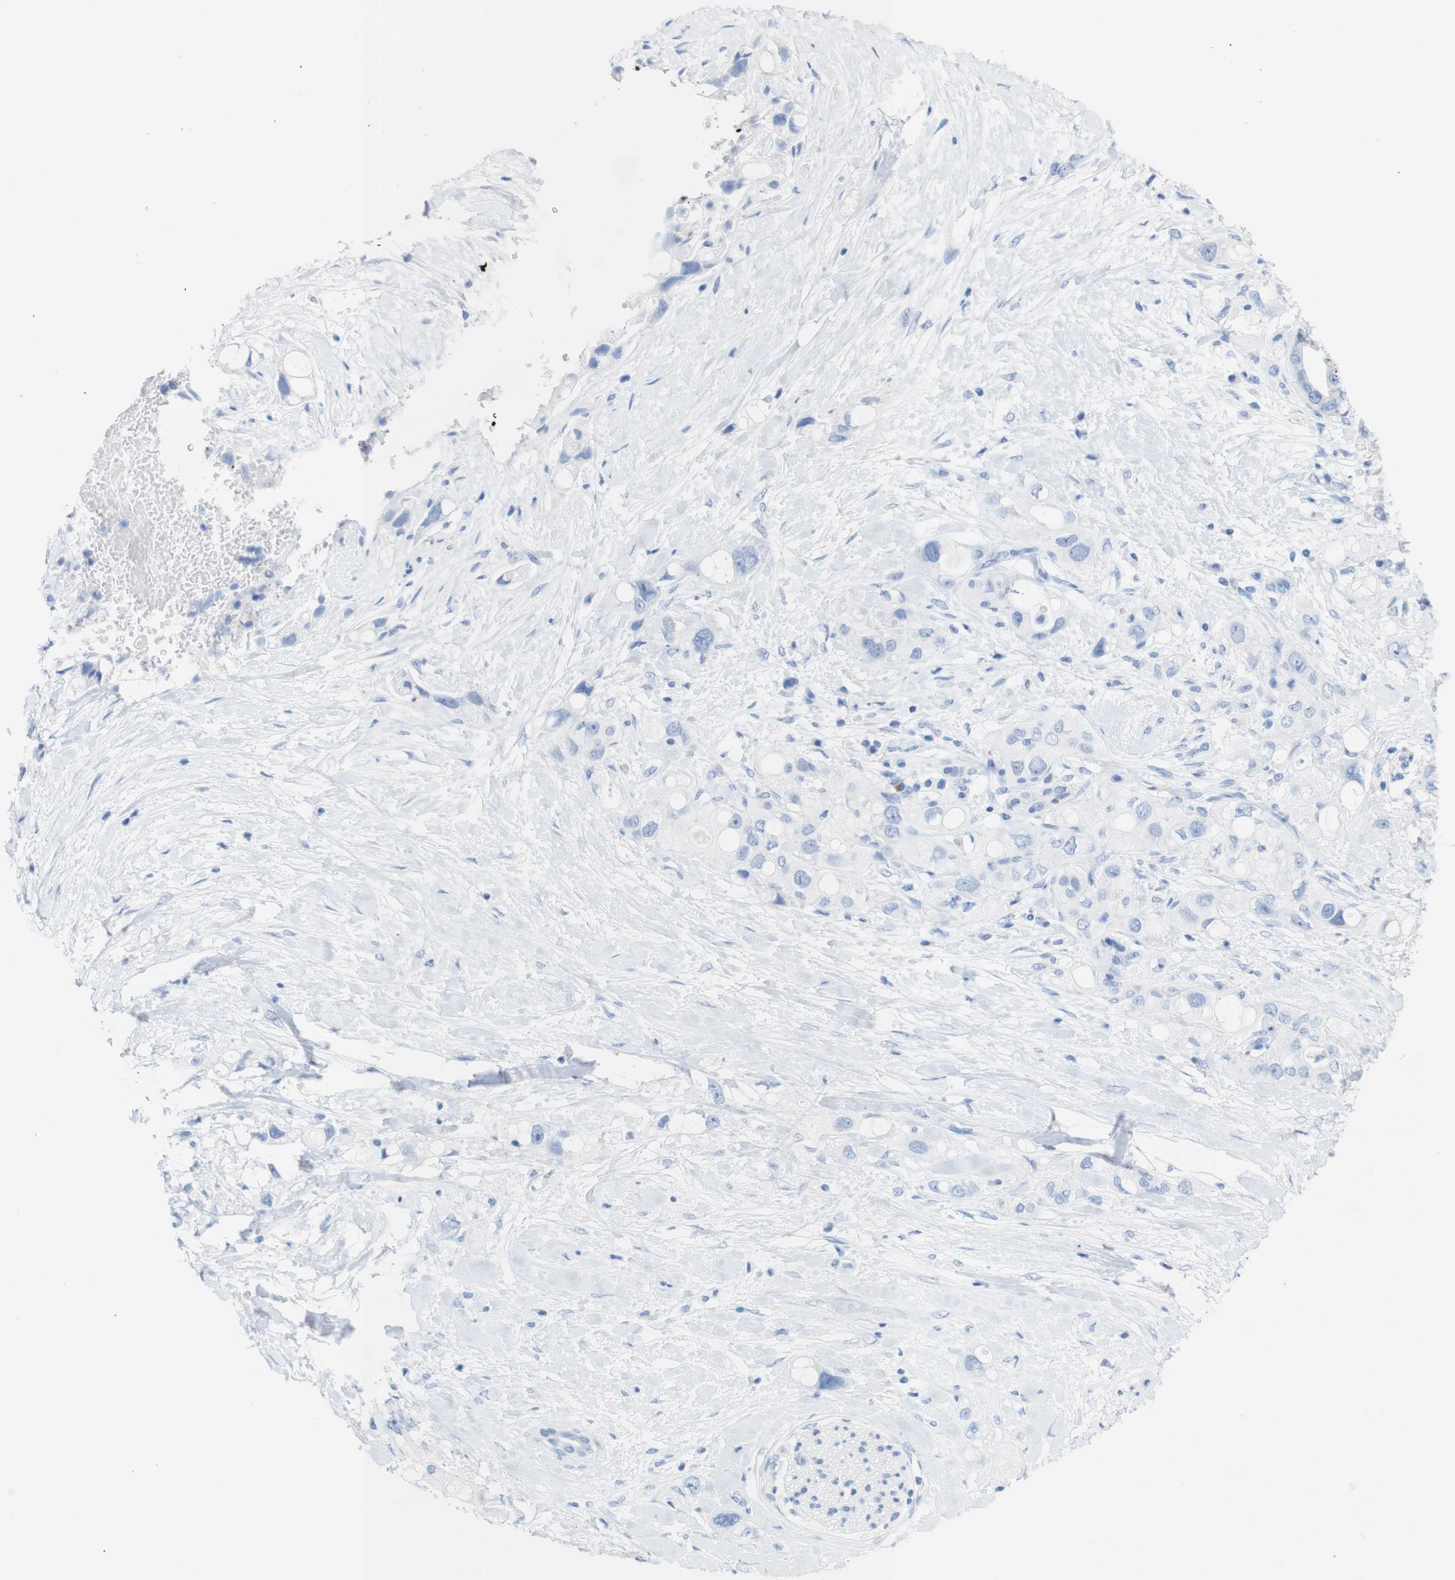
{"staining": {"intensity": "negative", "quantity": "none", "location": "none"}, "tissue": "pancreatic cancer", "cell_type": "Tumor cells", "image_type": "cancer", "snomed": [{"axis": "morphology", "description": "Adenocarcinoma, NOS"}, {"axis": "topography", "description": "Pancreas"}], "caption": "Immunohistochemistry photomicrograph of neoplastic tissue: human adenocarcinoma (pancreatic) stained with DAB displays no significant protein staining in tumor cells.", "gene": "LAG3", "patient": {"sex": "female", "age": 56}}